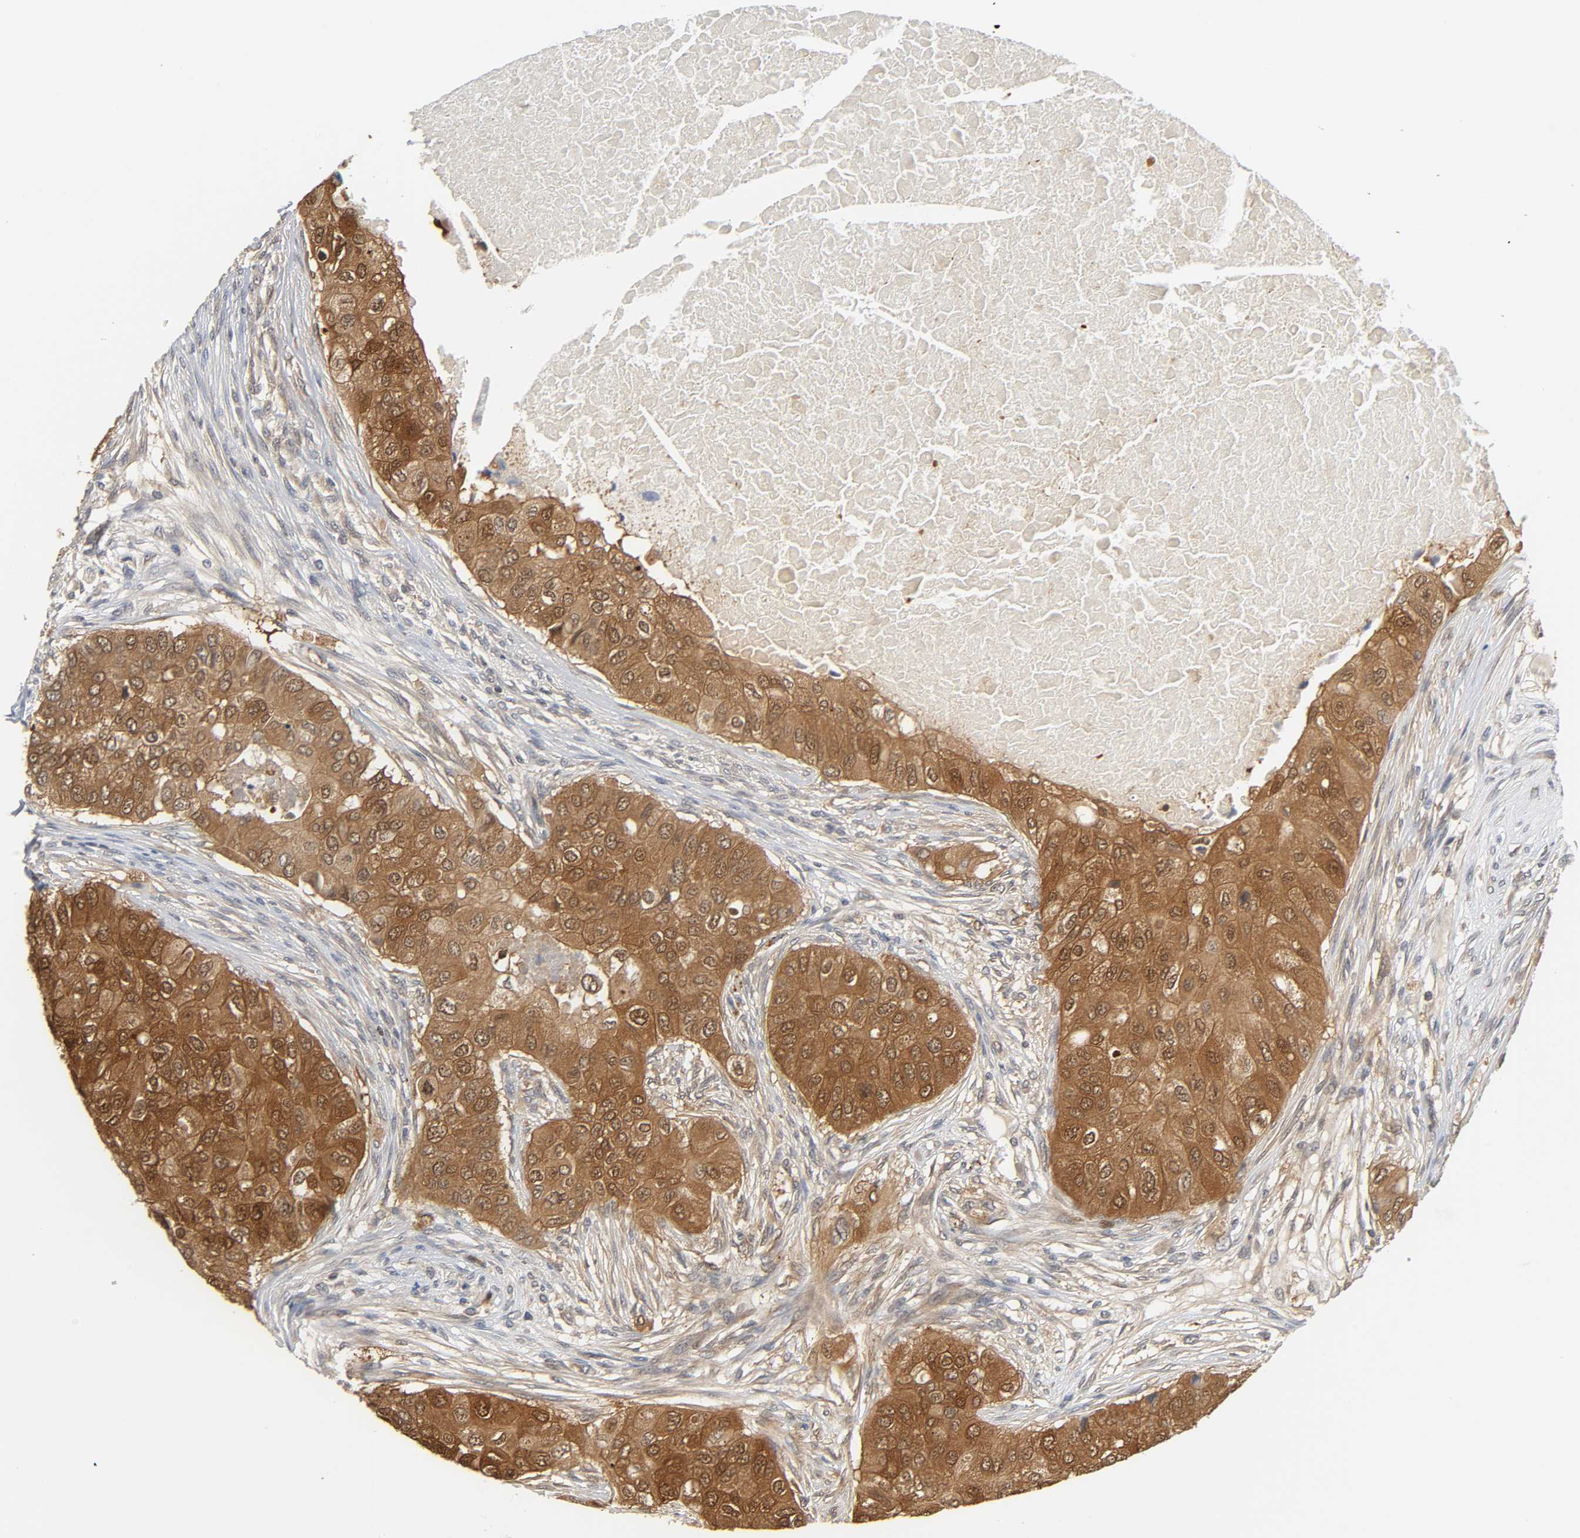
{"staining": {"intensity": "strong", "quantity": ">75%", "location": "cytoplasmic/membranous"}, "tissue": "breast cancer", "cell_type": "Tumor cells", "image_type": "cancer", "snomed": [{"axis": "morphology", "description": "Normal tissue, NOS"}, {"axis": "morphology", "description": "Duct carcinoma"}, {"axis": "topography", "description": "Breast"}], "caption": "Immunohistochemistry histopathology image of human infiltrating ductal carcinoma (breast) stained for a protein (brown), which reveals high levels of strong cytoplasmic/membranous positivity in approximately >75% of tumor cells.", "gene": "MIF", "patient": {"sex": "female", "age": 49}}